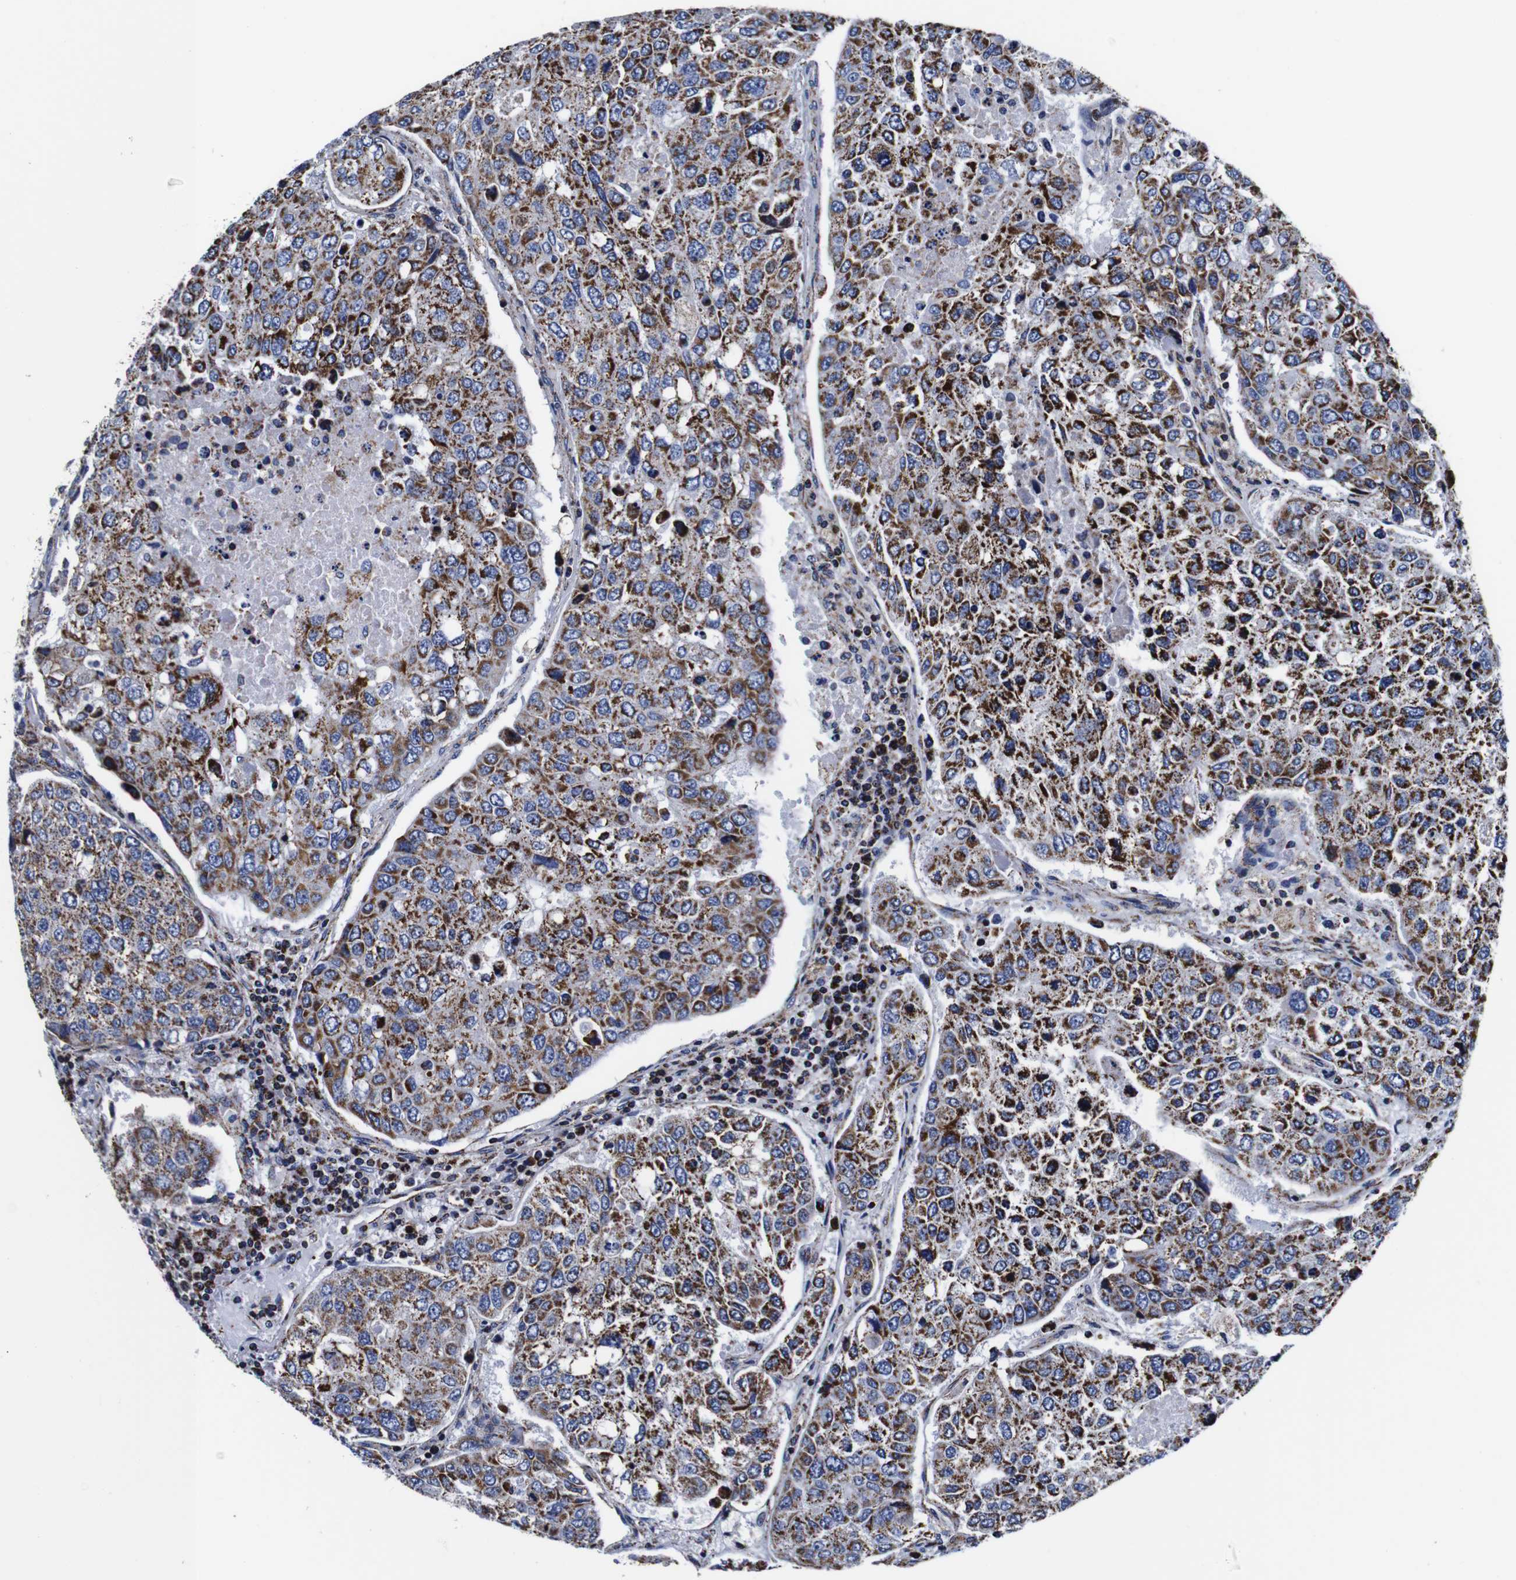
{"staining": {"intensity": "moderate", "quantity": ">75%", "location": "cytoplasmic/membranous"}, "tissue": "urothelial cancer", "cell_type": "Tumor cells", "image_type": "cancer", "snomed": [{"axis": "morphology", "description": "Urothelial carcinoma, High grade"}, {"axis": "topography", "description": "Lymph node"}, {"axis": "topography", "description": "Urinary bladder"}], "caption": "Urothelial cancer was stained to show a protein in brown. There is medium levels of moderate cytoplasmic/membranous expression in about >75% of tumor cells. Nuclei are stained in blue.", "gene": "FKBP9", "patient": {"sex": "male", "age": 51}}